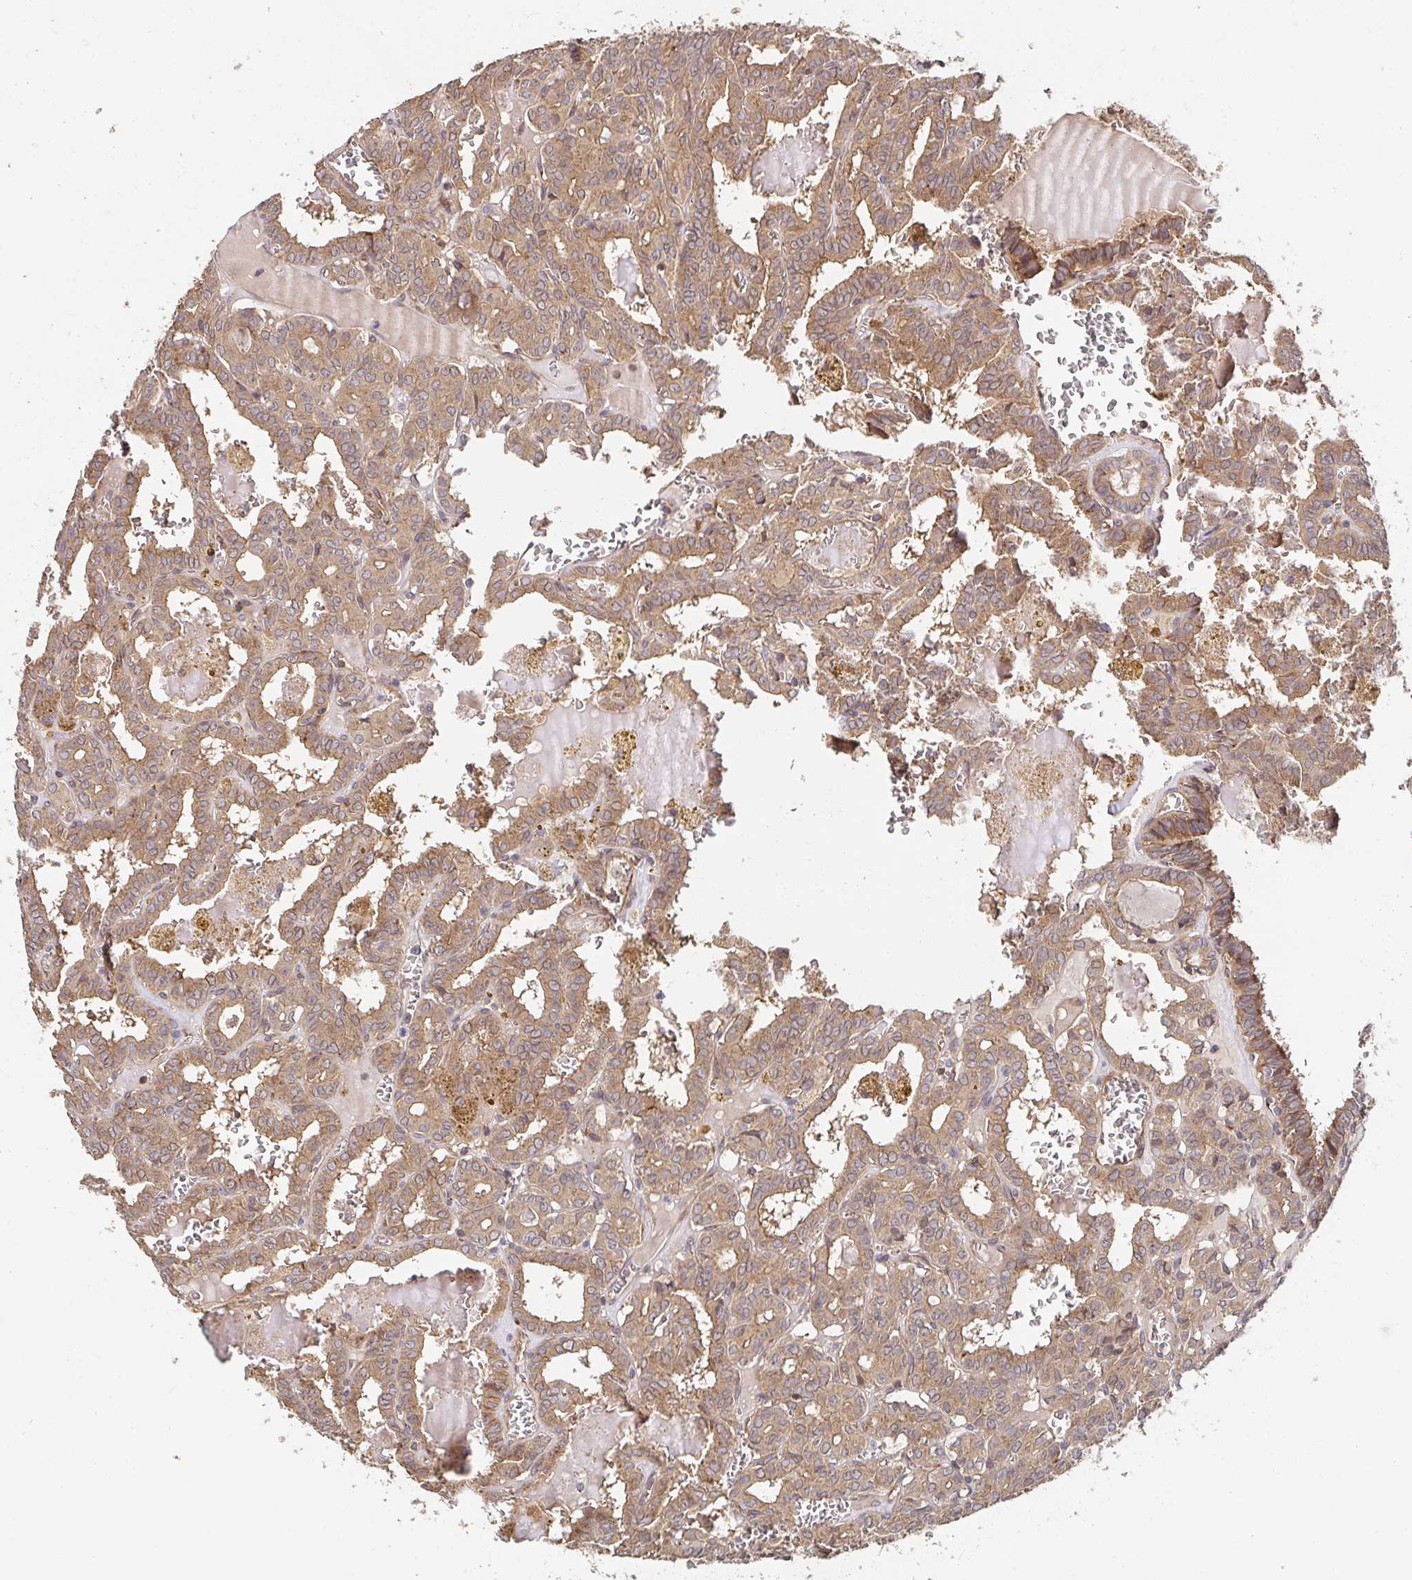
{"staining": {"intensity": "moderate", "quantity": ">75%", "location": "cytoplasmic/membranous"}, "tissue": "thyroid cancer", "cell_type": "Tumor cells", "image_type": "cancer", "snomed": [{"axis": "morphology", "description": "Papillary adenocarcinoma, NOS"}, {"axis": "topography", "description": "Thyroid gland"}], "caption": "This image exhibits thyroid papillary adenocarcinoma stained with IHC to label a protein in brown. The cytoplasmic/membranous of tumor cells show moderate positivity for the protein. Nuclei are counter-stained blue.", "gene": "APBB1", "patient": {"sex": "female", "age": 39}}